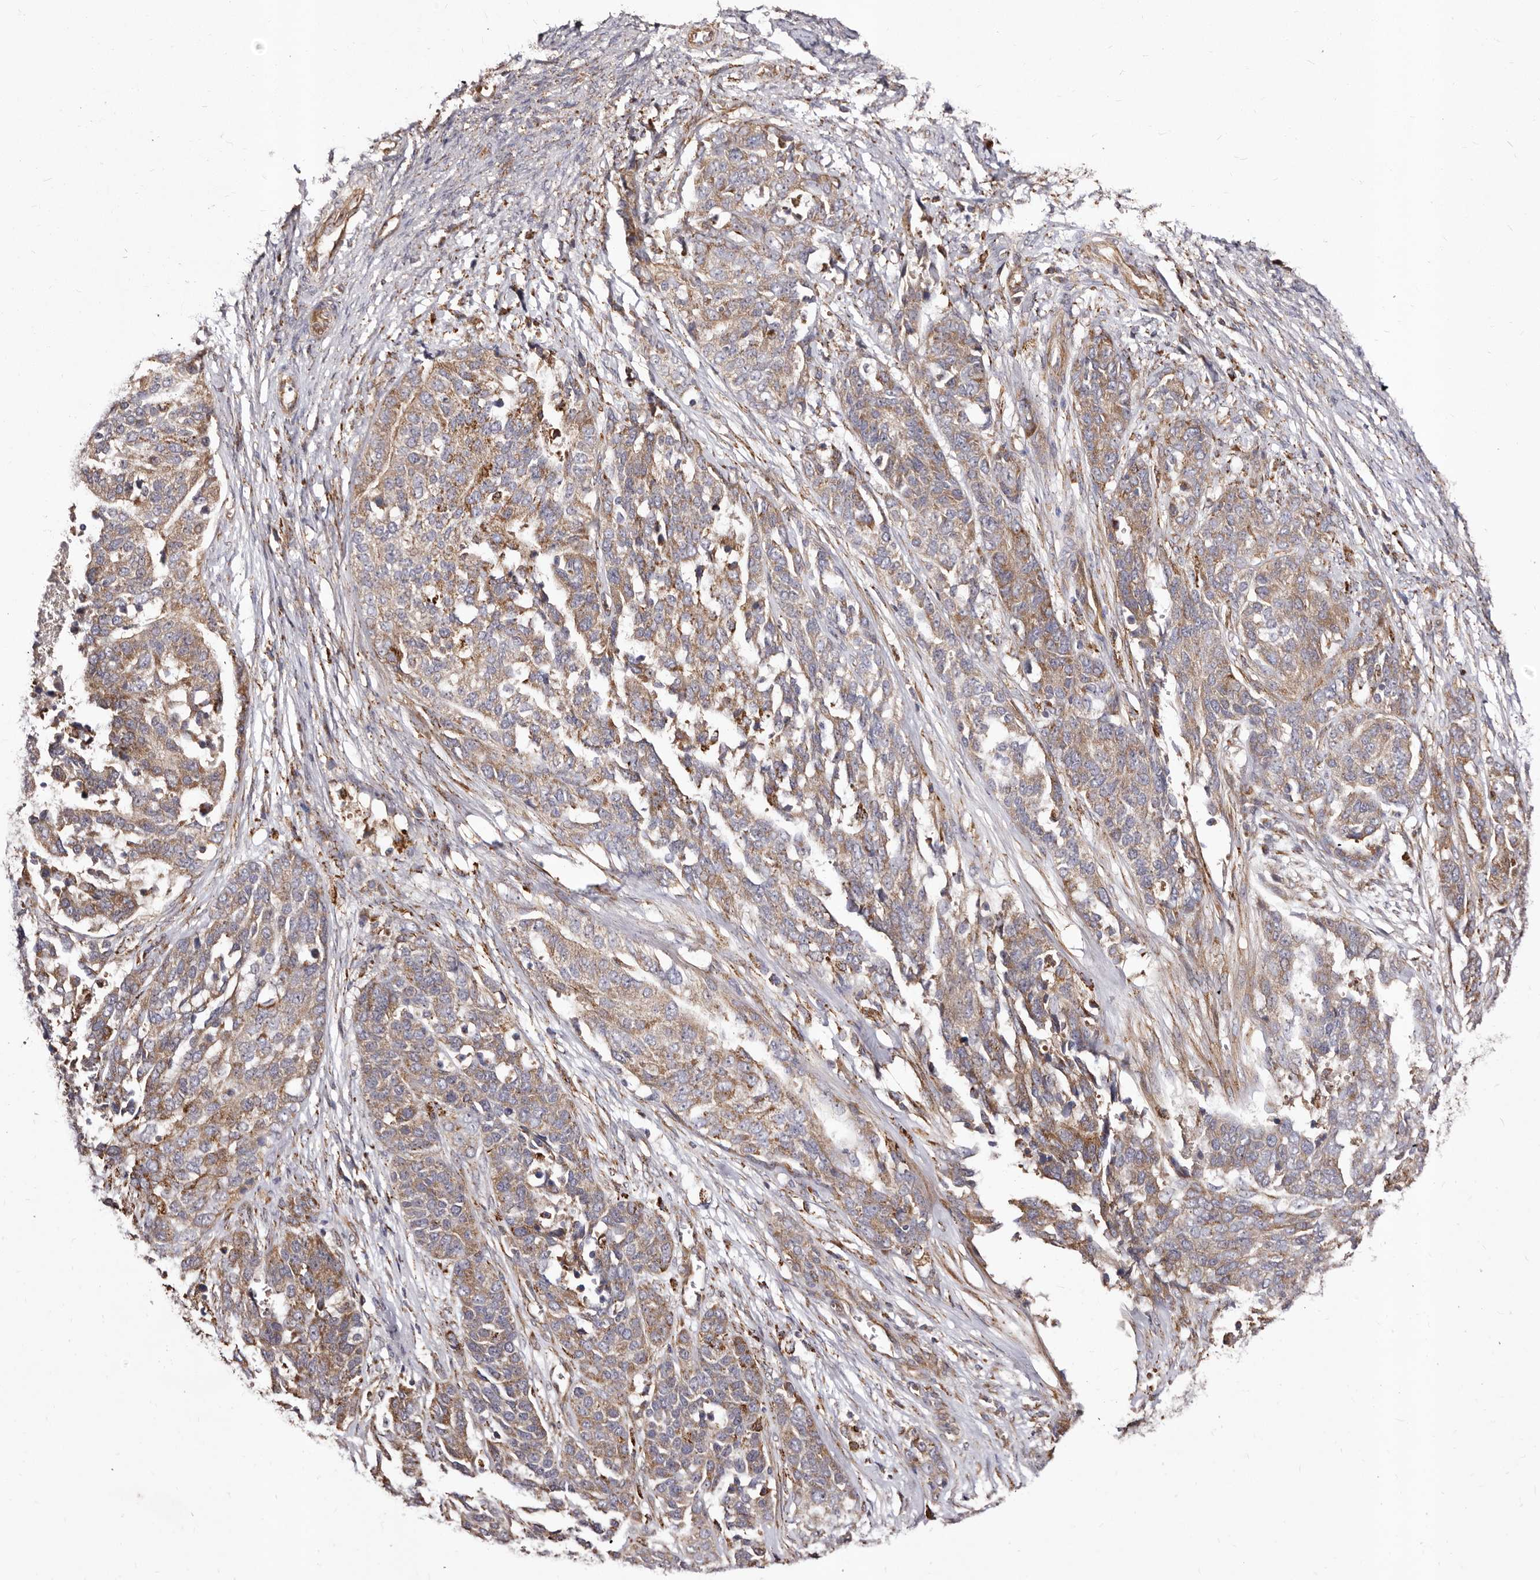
{"staining": {"intensity": "weak", "quantity": ">75%", "location": "cytoplasmic/membranous"}, "tissue": "ovarian cancer", "cell_type": "Tumor cells", "image_type": "cancer", "snomed": [{"axis": "morphology", "description": "Cystadenocarcinoma, serous, NOS"}, {"axis": "topography", "description": "Ovary"}], "caption": "Immunohistochemistry micrograph of neoplastic tissue: ovarian cancer (serous cystadenocarcinoma) stained using IHC shows low levels of weak protein expression localized specifically in the cytoplasmic/membranous of tumor cells, appearing as a cytoplasmic/membranous brown color.", "gene": "LUZP1", "patient": {"sex": "female", "age": 44}}